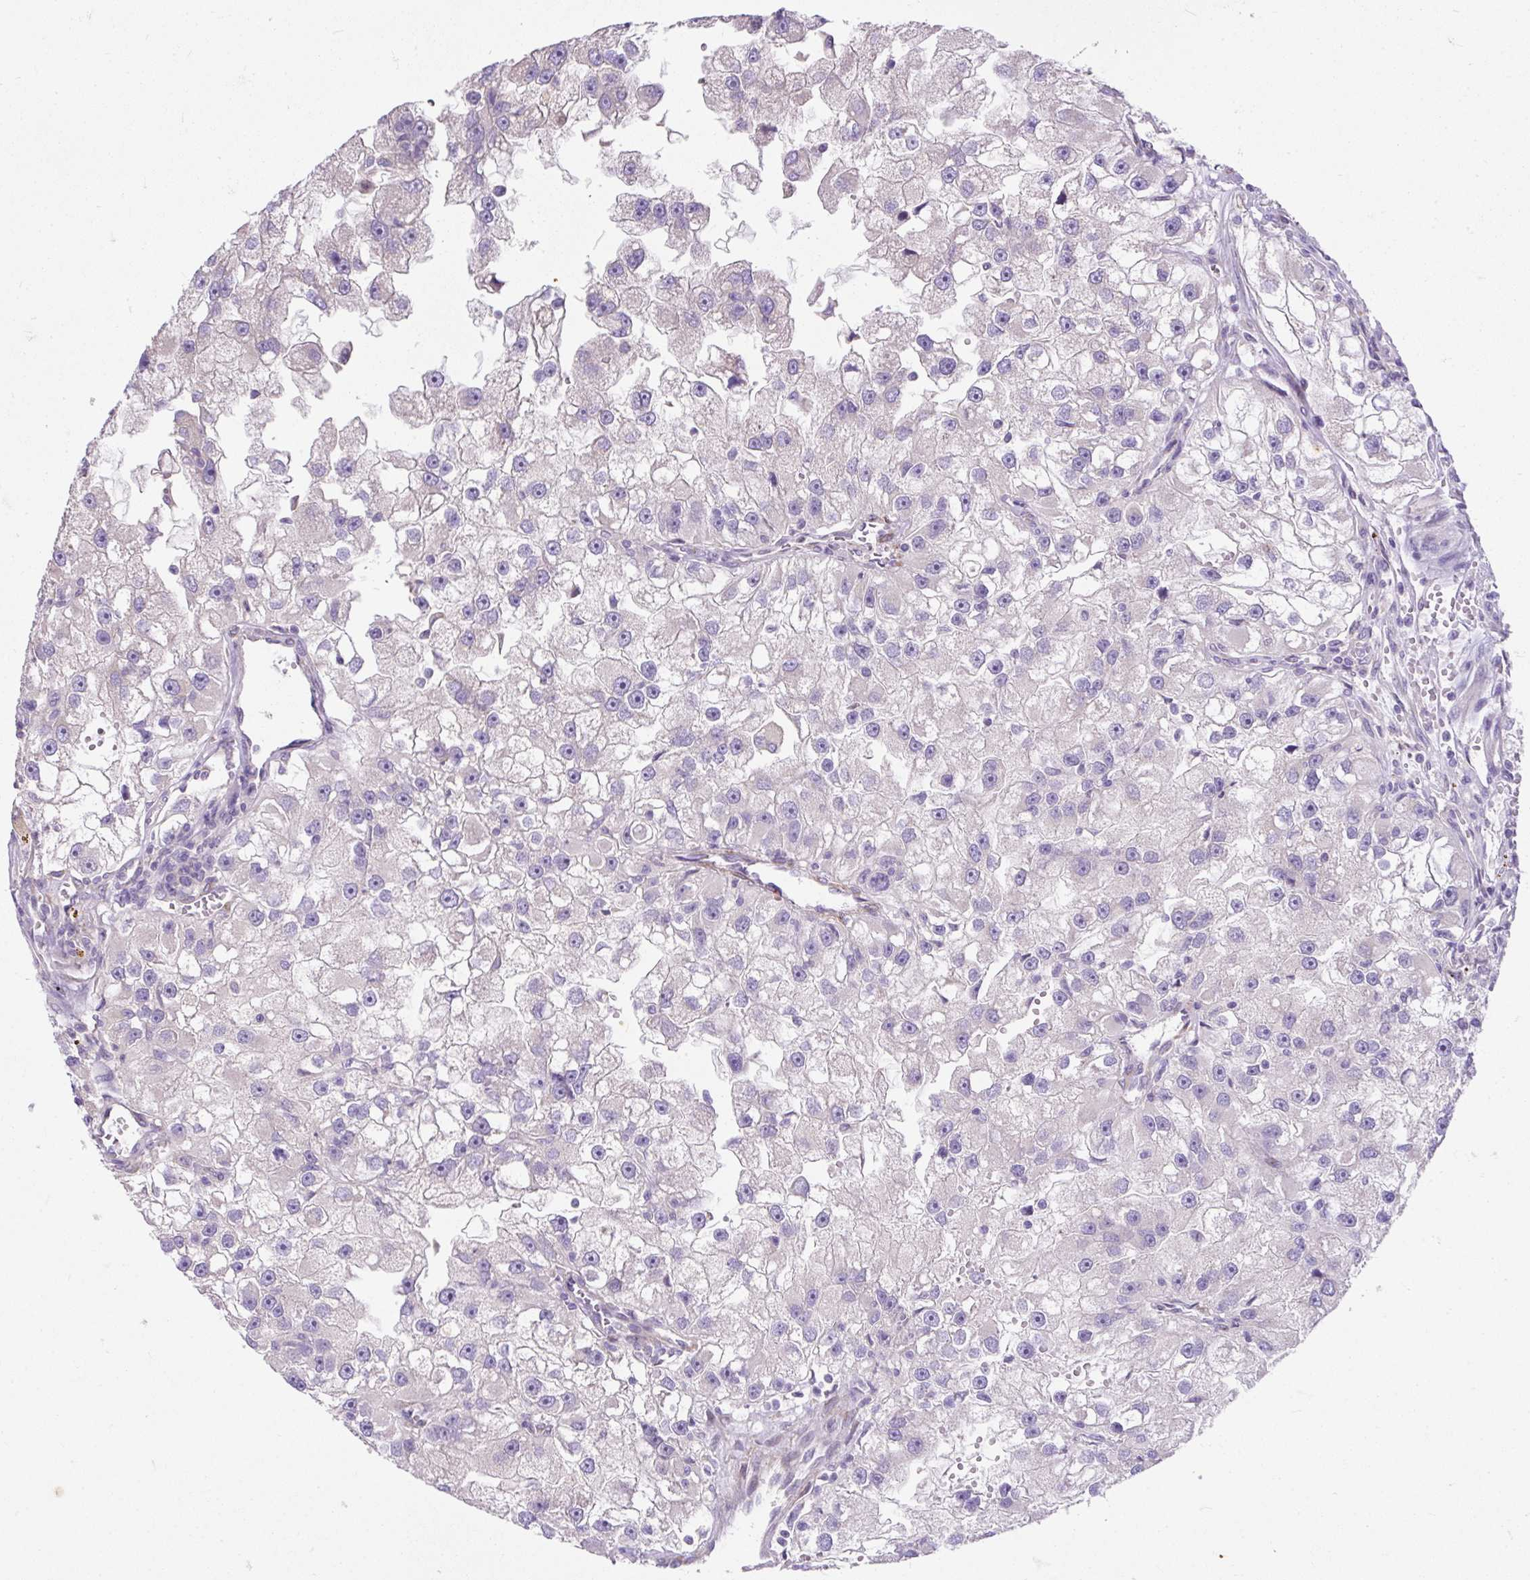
{"staining": {"intensity": "negative", "quantity": "none", "location": "none"}, "tissue": "renal cancer", "cell_type": "Tumor cells", "image_type": "cancer", "snomed": [{"axis": "morphology", "description": "Adenocarcinoma, NOS"}, {"axis": "topography", "description": "Kidney"}], "caption": "High power microscopy histopathology image of an IHC image of adenocarcinoma (renal), revealing no significant positivity in tumor cells.", "gene": "SUSD5", "patient": {"sex": "male", "age": 63}}